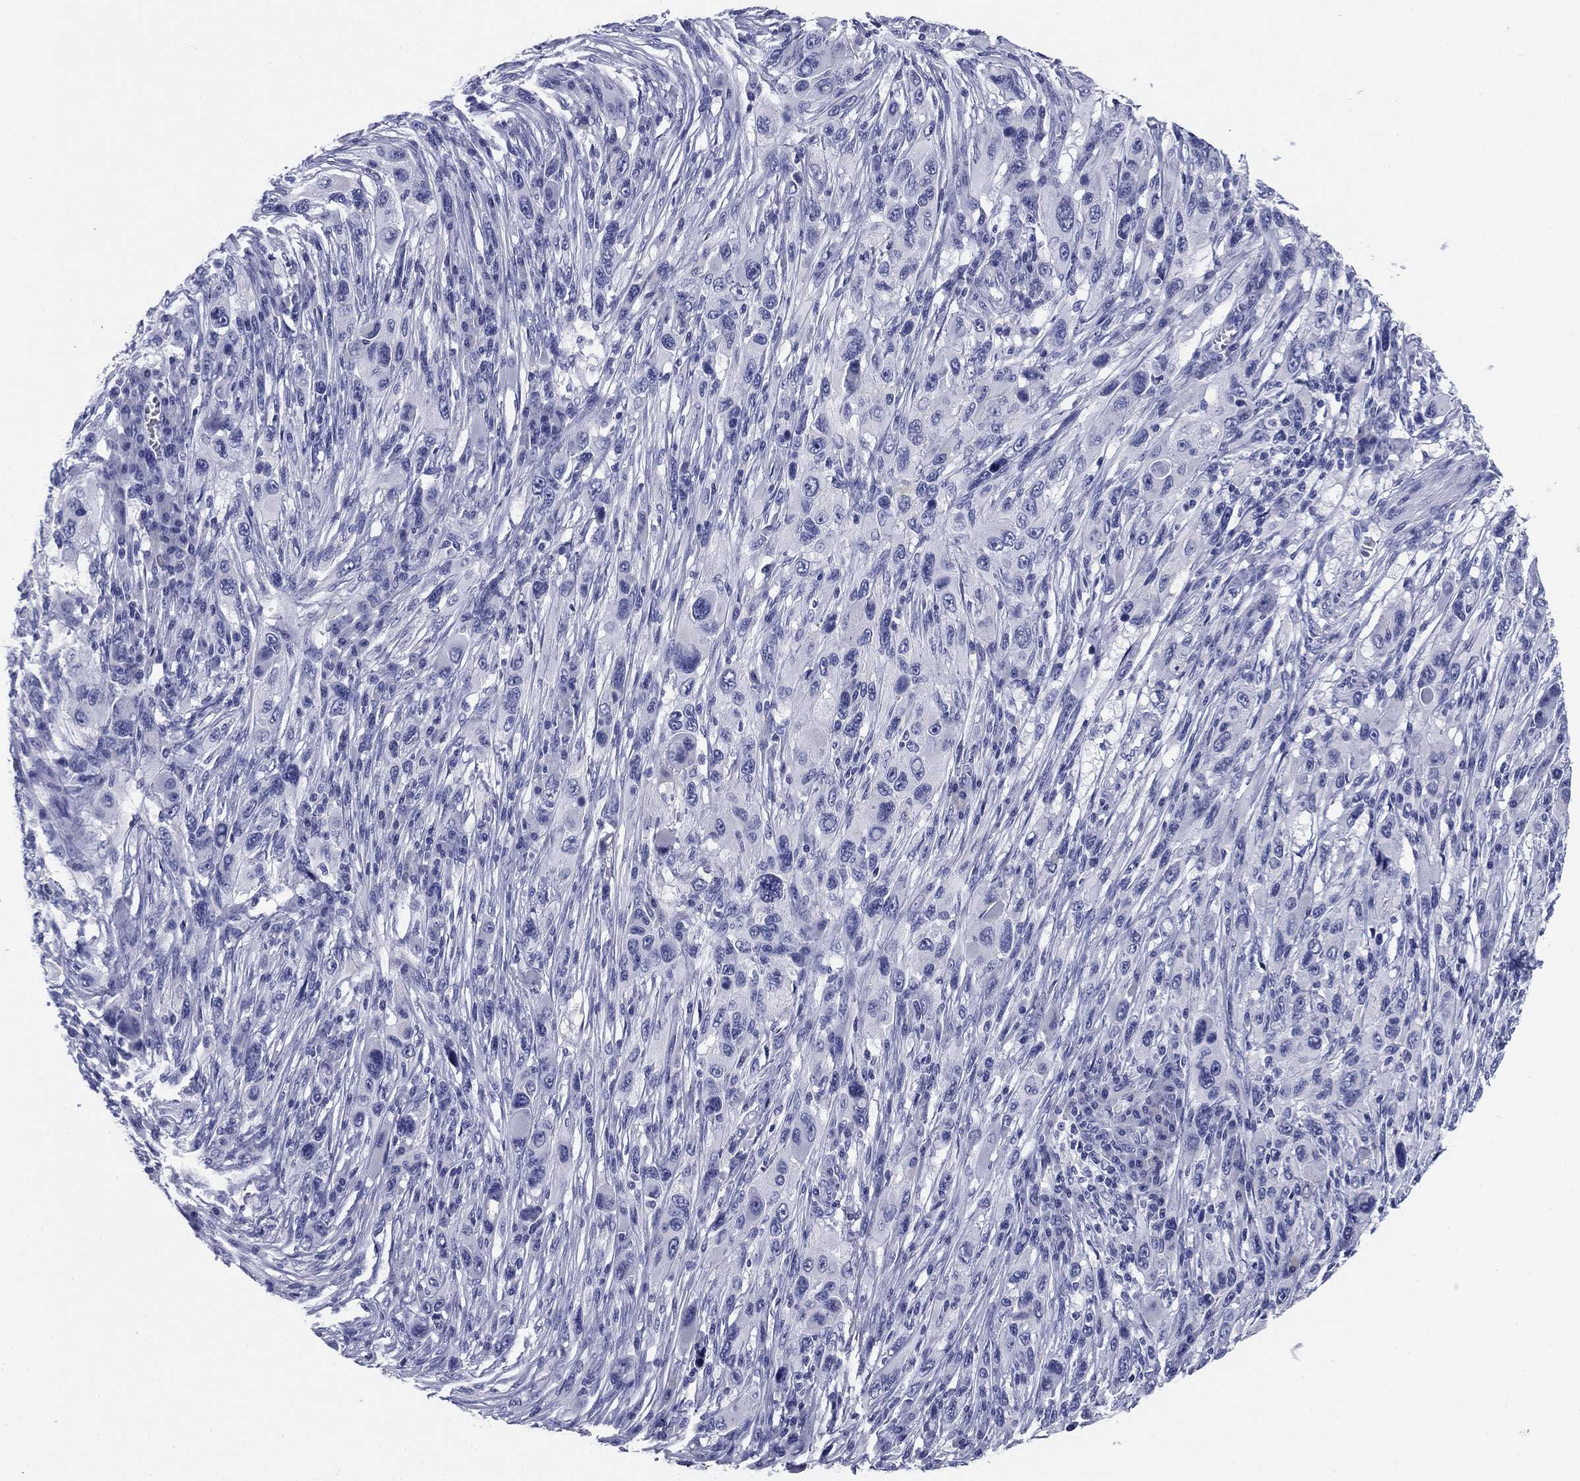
{"staining": {"intensity": "negative", "quantity": "none", "location": "none"}, "tissue": "melanoma", "cell_type": "Tumor cells", "image_type": "cancer", "snomed": [{"axis": "morphology", "description": "Malignant melanoma, NOS"}, {"axis": "topography", "description": "Skin"}], "caption": "Immunohistochemistry photomicrograph of neoplastic tissue: melanoma stained with DAB (3,3'-diaminobenzidine) displays no significant protein expression in tumor cells.", "gene": "KCNH1", "patient": {"sex": "male", "age": 53}}